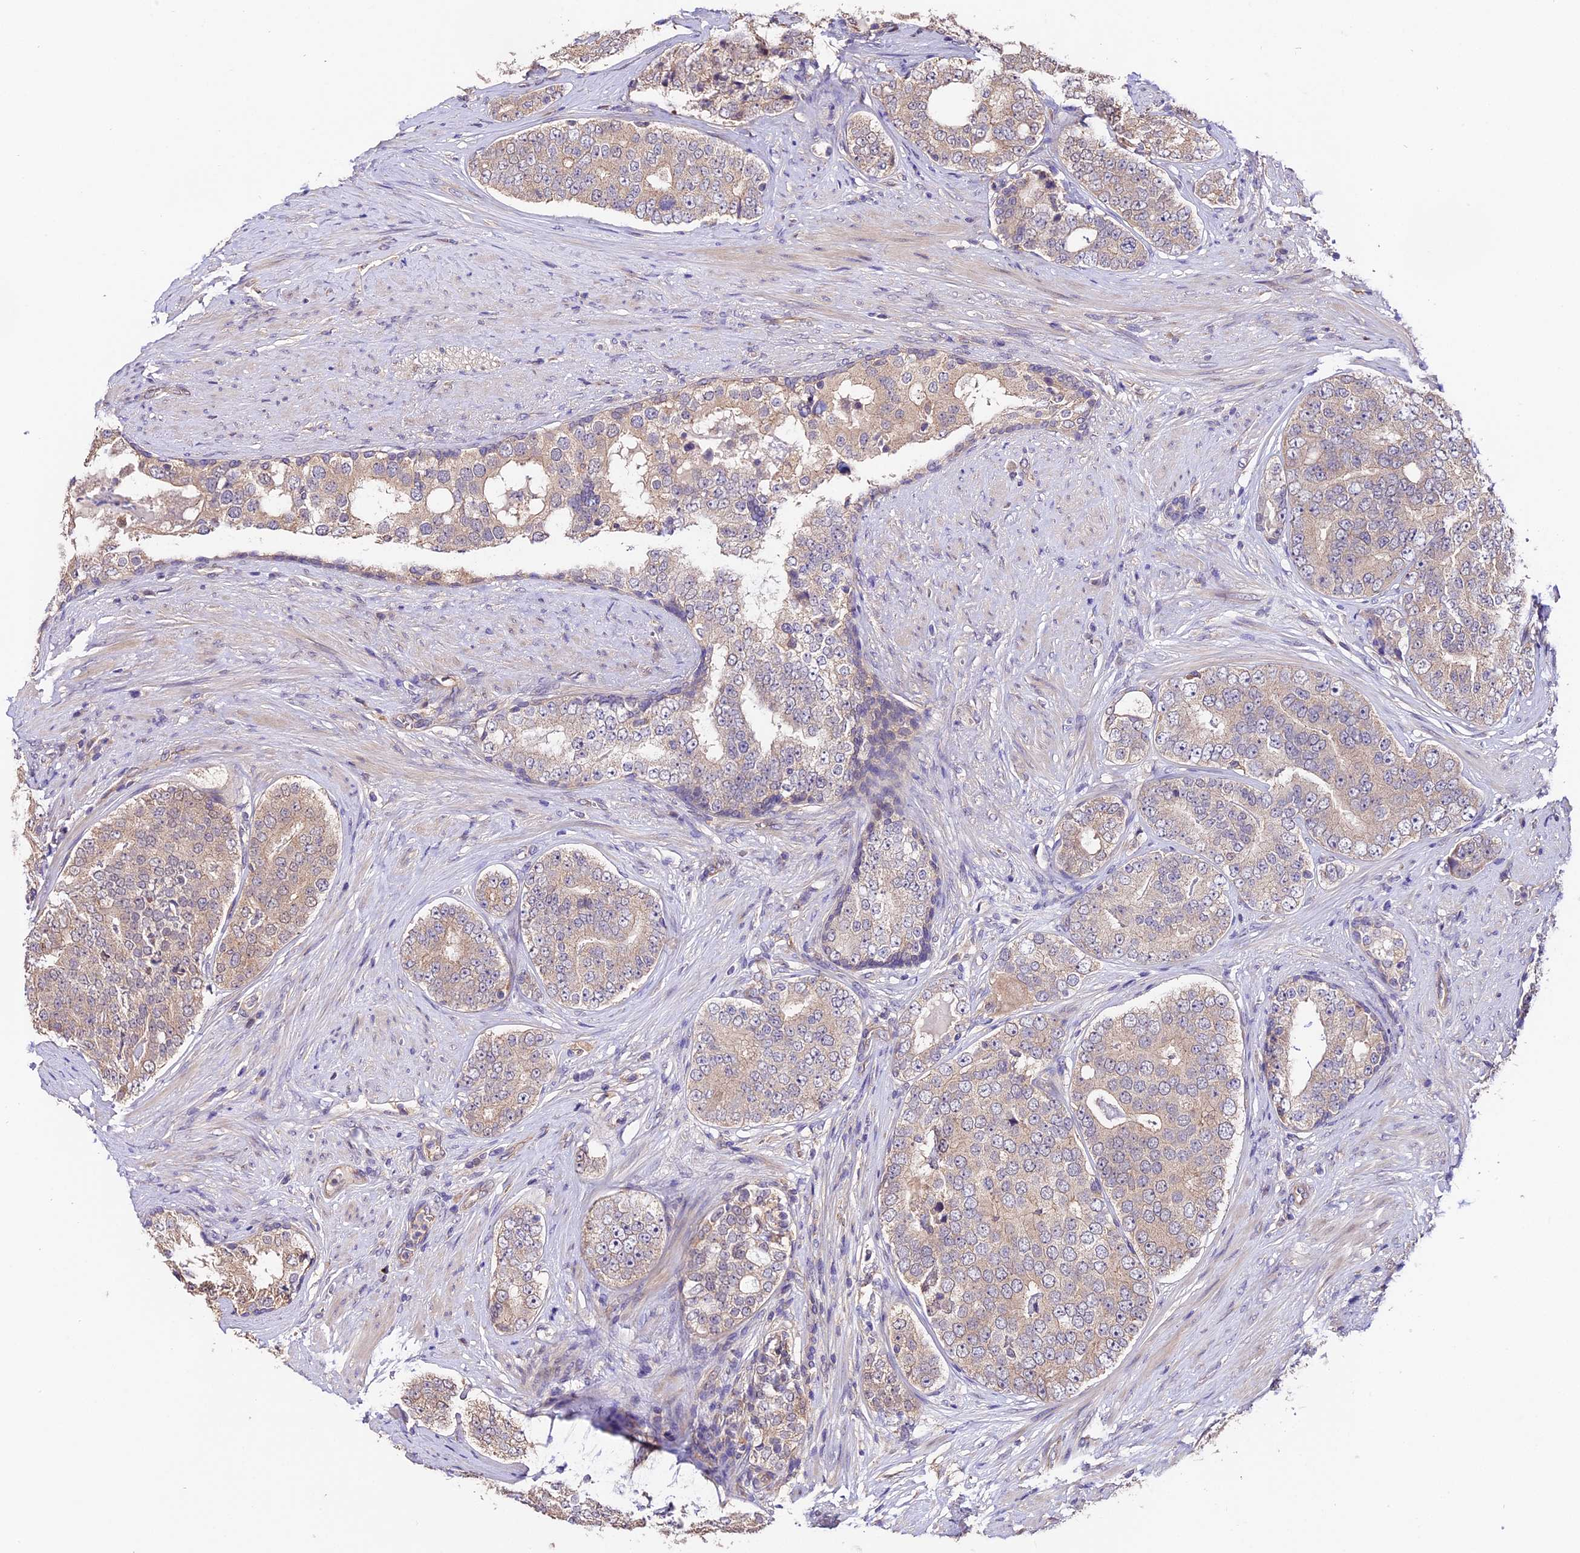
{"staining": {"intensity": "weak", "quantity": "25%-75%", "location": "cytoplasmic/membranous"}, "tissue": "prostate cancer", "cell_type": "Tumor cells", "image_type": "cancer", "snomed": [{"axis": "morphology", "description": "Adenocarcinoma, High grade"}, {"axis": "topography", "description": "Prostate"}], "caption": "The histopathology image shows a brown stain indicating the presence of a protein in the cytoplasmic/membranous of tumor cells in high-grade adenocarcinoma (prostate).", "gene": "CES3", "patient": {"sex": "male", "age": 56}}